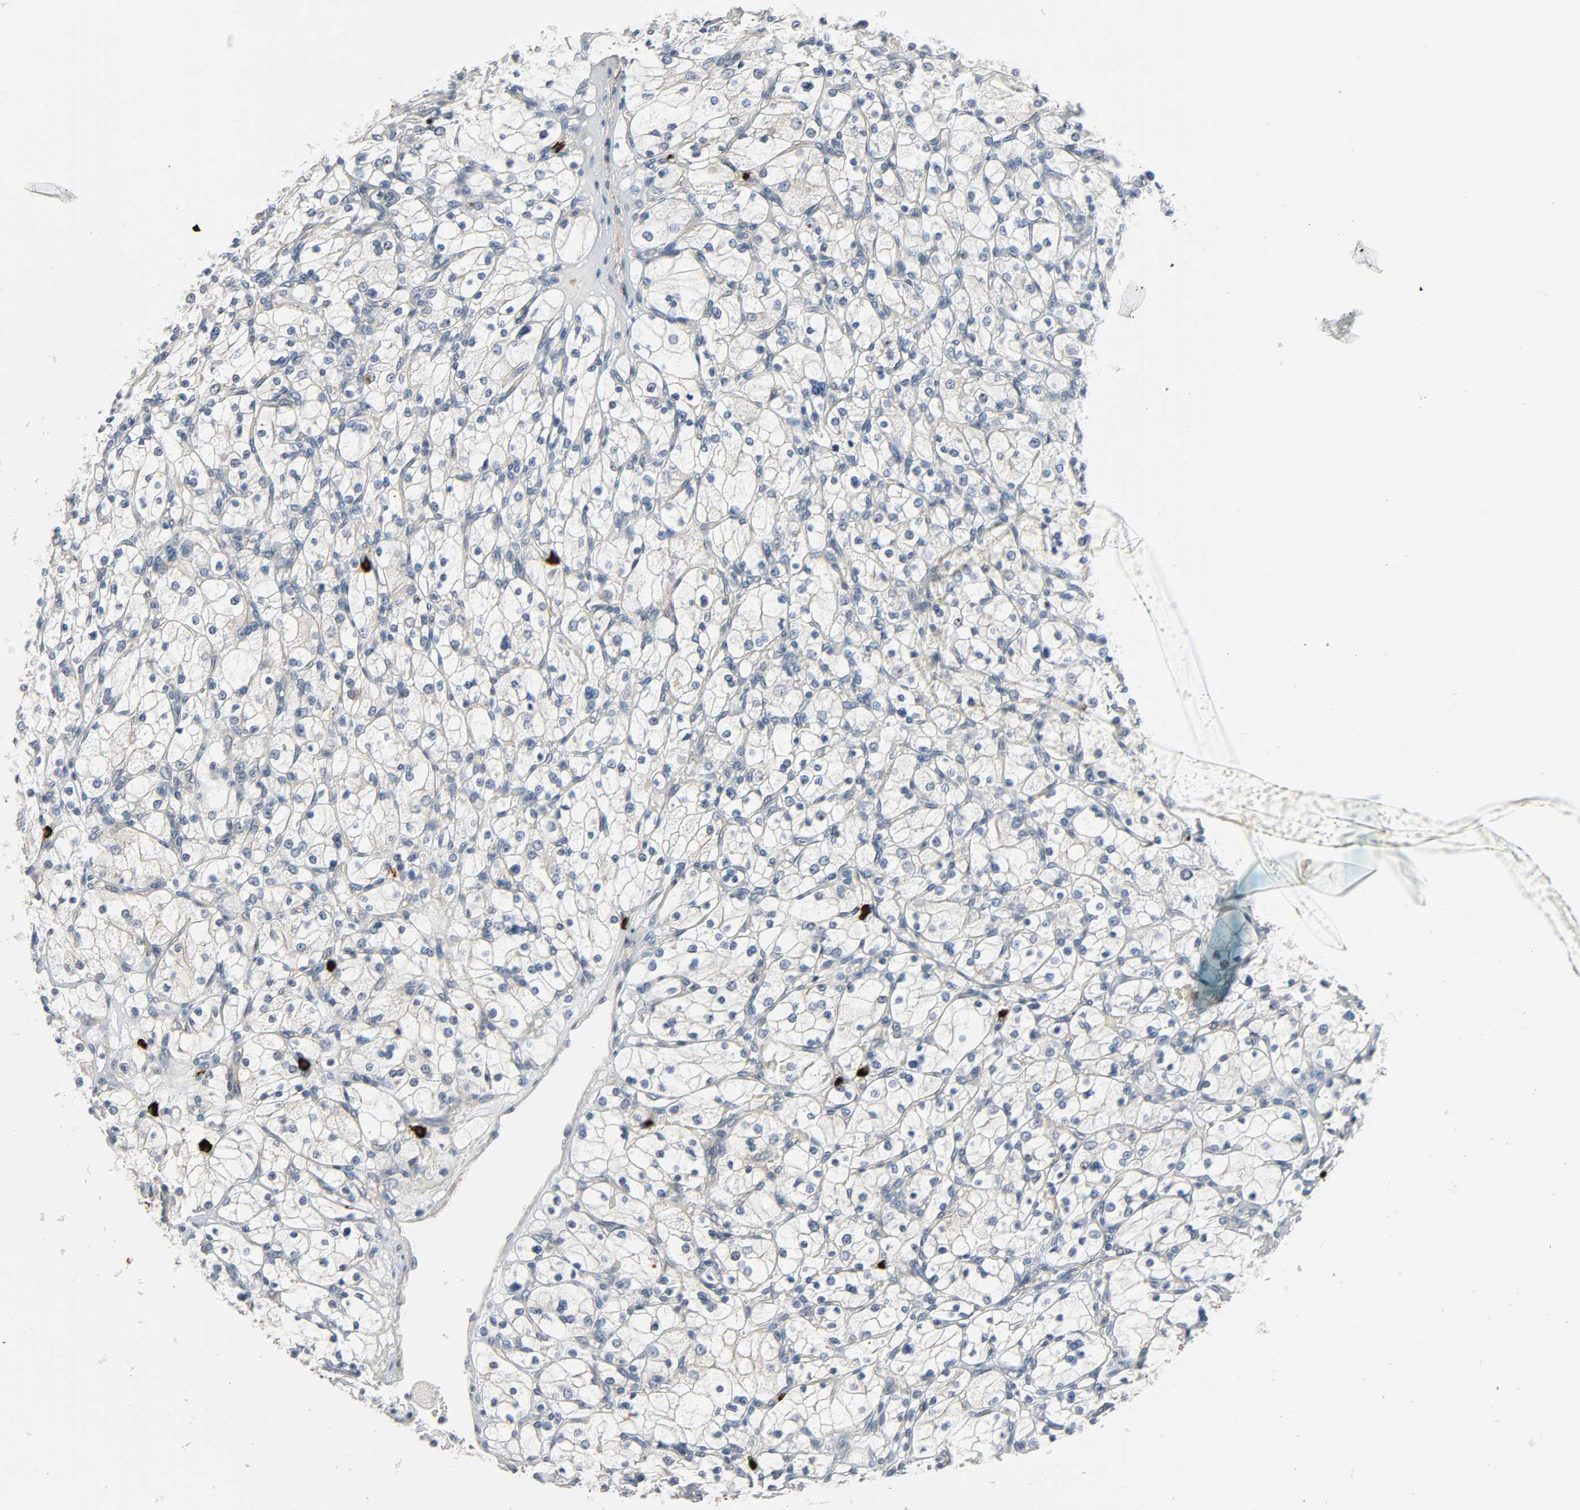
{"staining": {"intensity": "negative", "quantity": "none", "location": "none"}, "tissue": "renal cancer", "cell_type": "Tumor cells", "image_type": "cancer", "snomed": [{"axis": "morphology", "description": "Adenocarcinoma, NOS"}, {"axis": "topography", "description": "Kidney"}], "caption": "Immunohistochemistry (IHC) histopathology image of neoplastic tissue: renal adenocarcinoma stained with DAB reveals no significant protein expression in tumor cells.", "gene": "LIMCH1", "patient": {"sex": "female", "age": 83}}